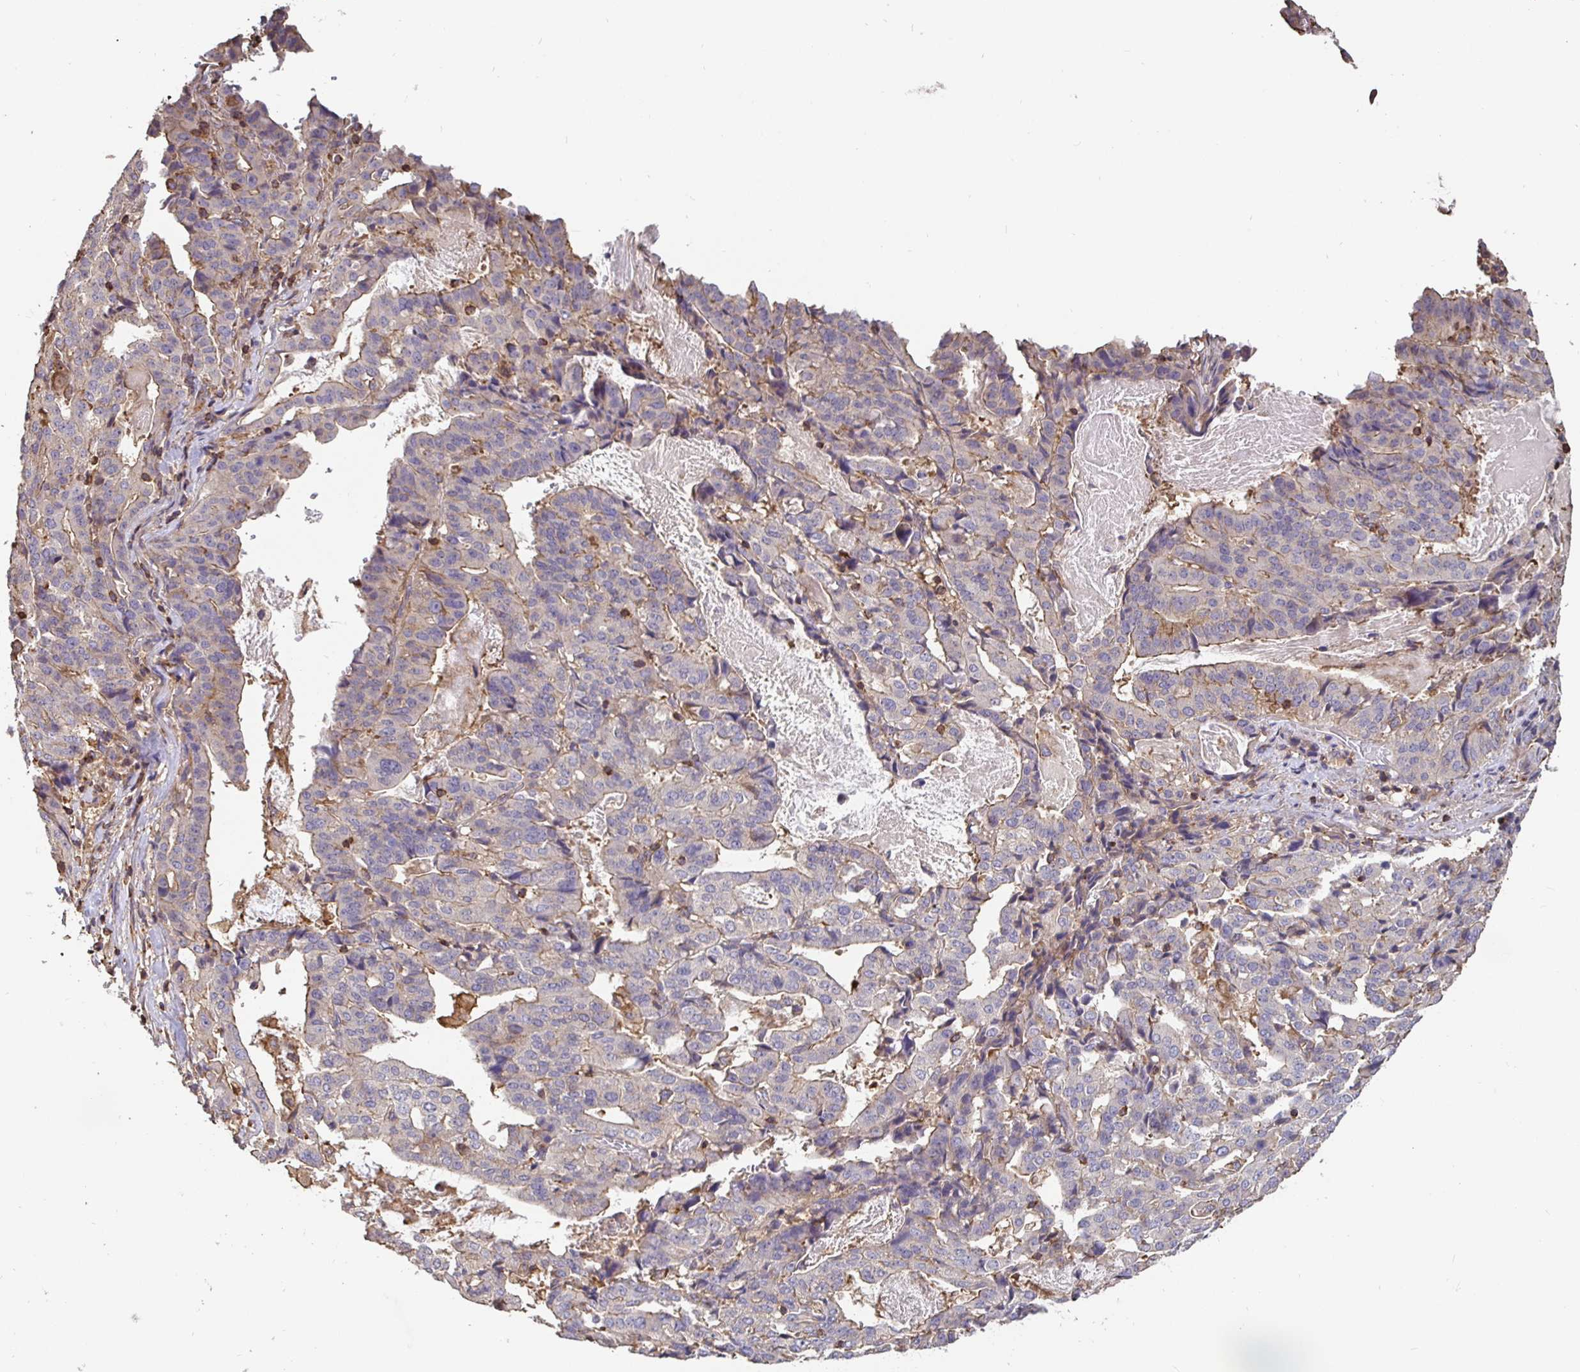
{"staining": {"intensity": "weak", "quantity": "25%-75%", "location": "cytoplasmic/membranous"}, "tissue": "stomach cancer", "cell_type": "Tumor cells", "image_type": "cancer", "snomed": [{"axis": "morphology", "description": "Adenocarcinoma, NOS"}, {"axis": "topography", "description": "Stomach"}], "caption": "A low amount of weak cytoplasmic/membranous staining is present in about 25%-75% of tumor cells in adenocarcinoma (stomach) tissue.", "gene": "C1QTNF7", "patient": {"sex": "male", "age": 48}}